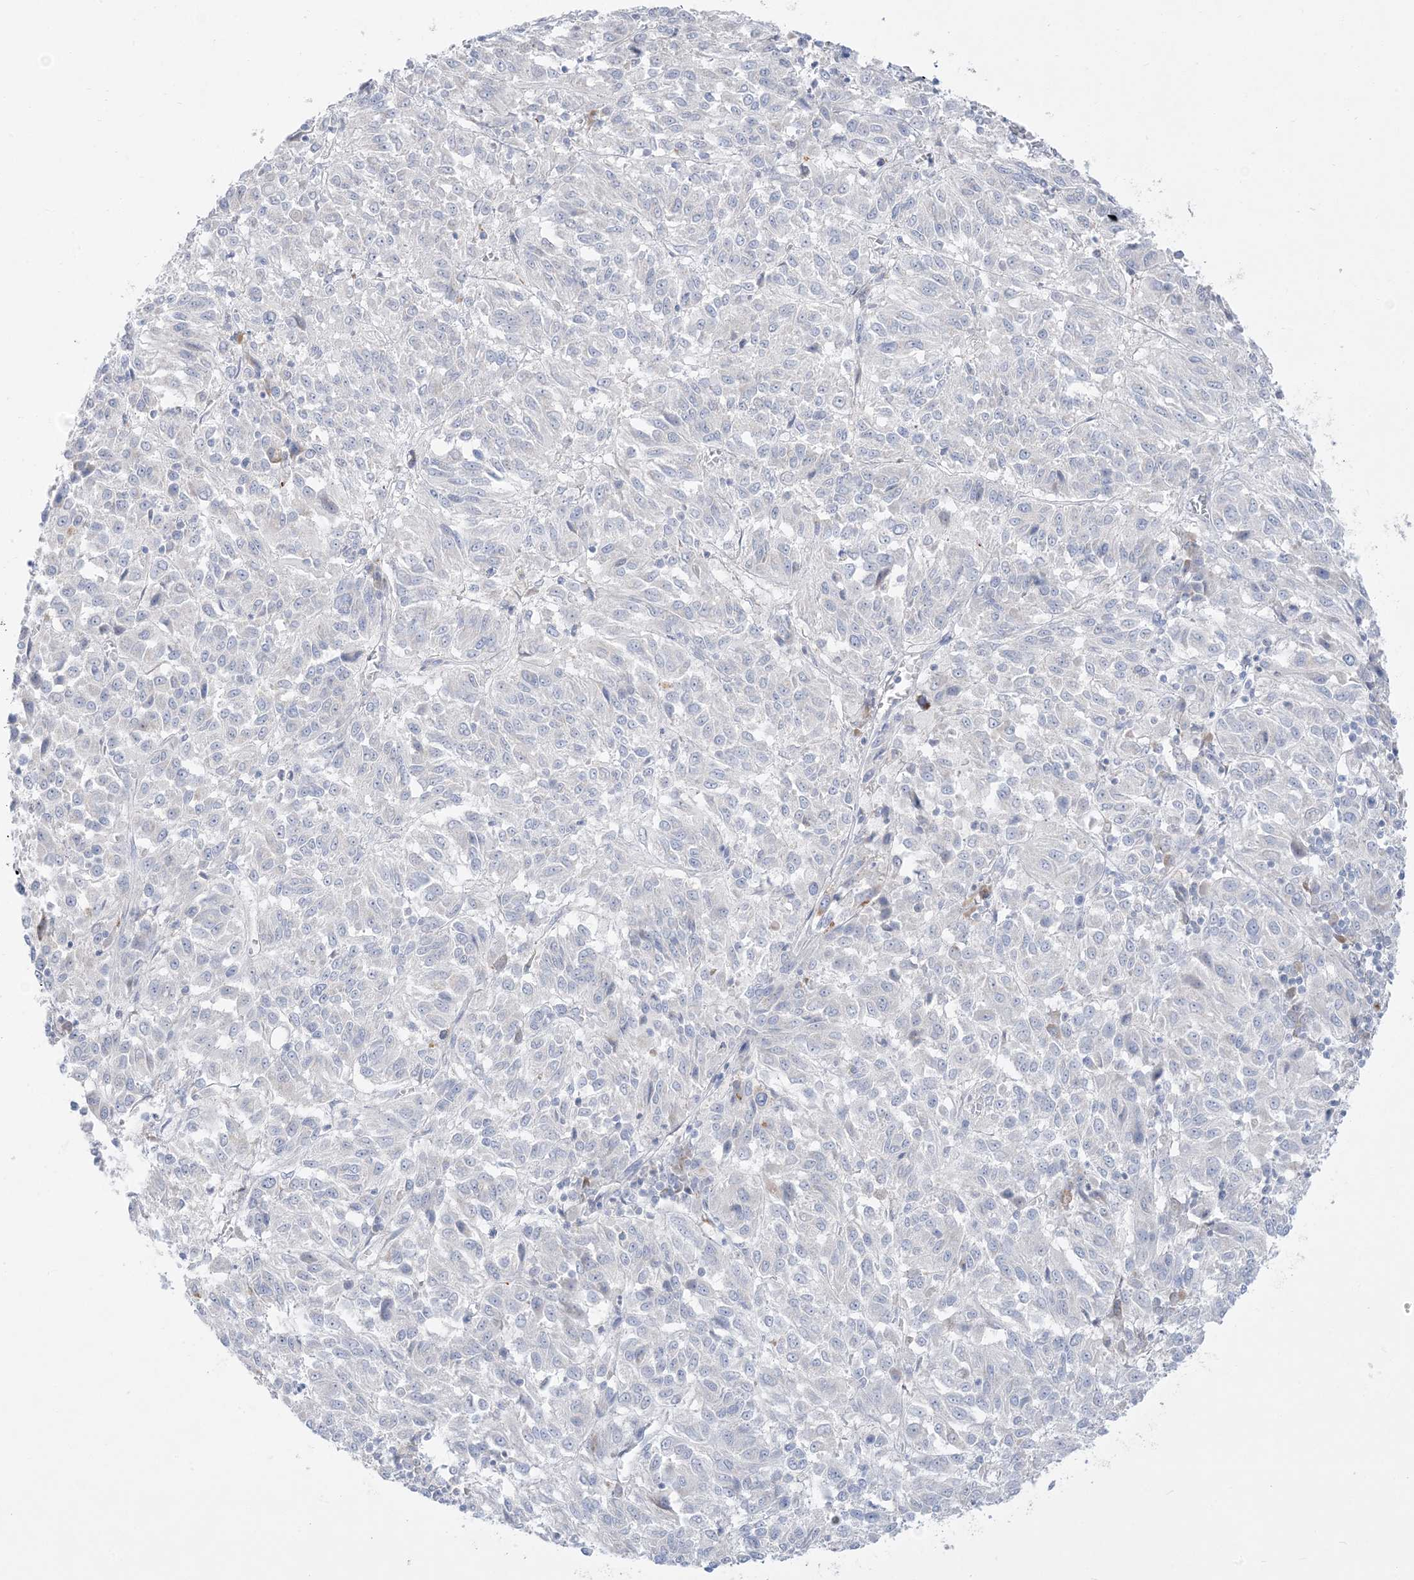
{"staining": {"intensity": "negative", "quantity": "none", "location": "none"}, "tissue": "melanoma", "cell_type": "Tumor cells", "image_type": "cancer", "snomed": [{"axis": "morphology", "description": "Malignant melanoma, Metastatic site"}, {"axis": "topography", "description": "Lung"}], "caption": "Histopathology image shows no protein staining in tumor cells of melanoma tissue.", "gene": "FAM184A", "patient": {"sex": "male", "age": 64}}